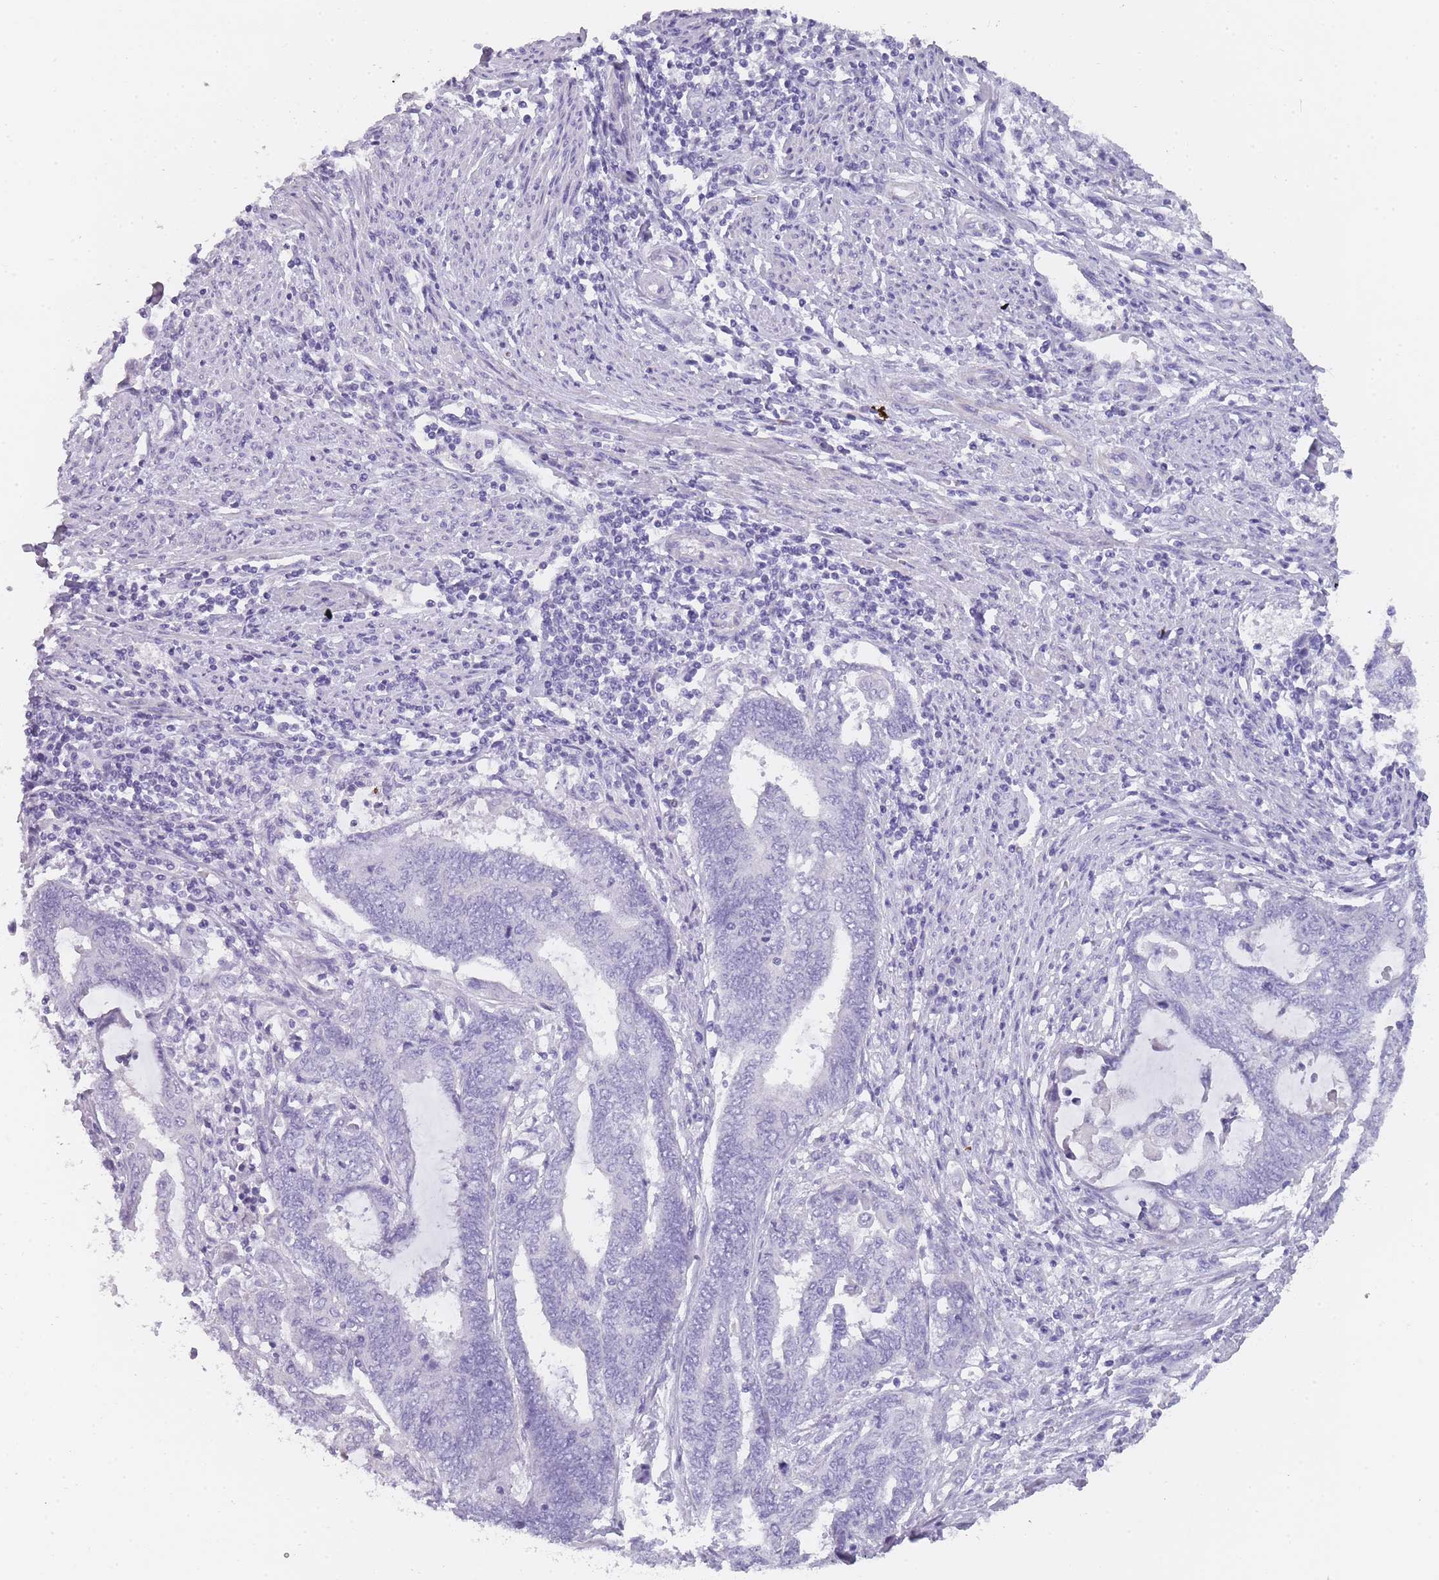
{"staining": {"intensity": "negative", "quantity": "none", "location": "none"}, "tissue": "endometrial cancer", "cell_type": "Tumor cells", "image_type": "cancer", "snomed": [{"axis": "morphology", "description": "Adenocarcinoma, NOS"}, {"axis": "topography", "description": "Uterus"}, {"axis": "topography", "description": "Endometrium"}], "caption": "The IHC photomicrograph has no significant expression in tumor cells of endometrial cancer tissue. (DAB (3,3'-diaminobenzidine) immunohistochemistry, high magnification).", "gene": "TCP11", "patient": {"sex": "female", "age": 70}}